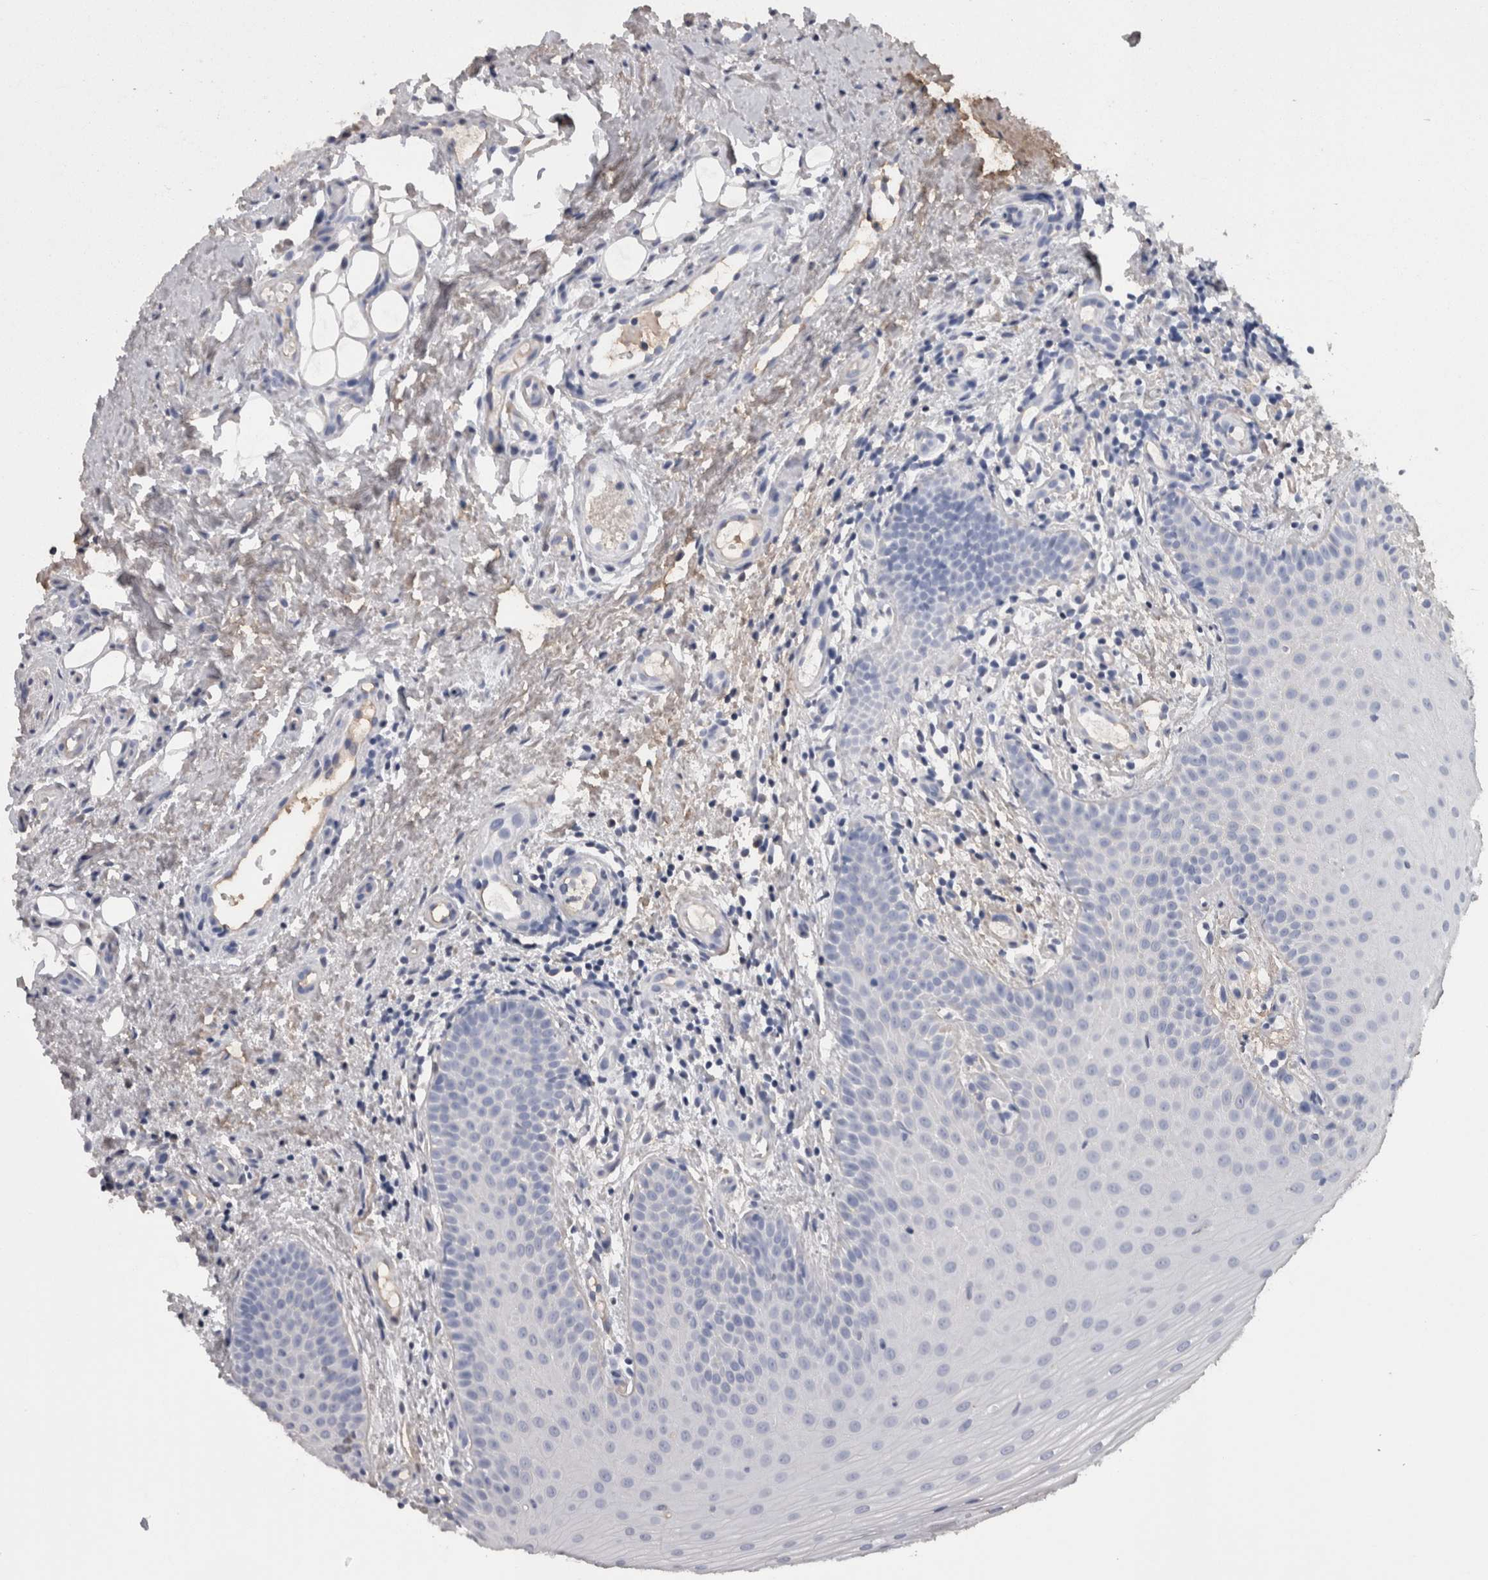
{"staining": {"intensity": "negative", "quantity": "none", "location": "none"}, "tissue": "oral mucosa", "cell_type": "Squamous epithelial cells", "image_type": "normal", "snomed": [{"axis": "morphology", "description": "Normal tissue, NOS"}, {"axis": "topography", "description": "Oral tissue"}], "caption": "Immunohistochemical staining of unremarkable oral mucosa reveals no significant staining in squamous epithelial cells.", "gene": "STC1", "patient": {"sex": "male", "age": 60}}